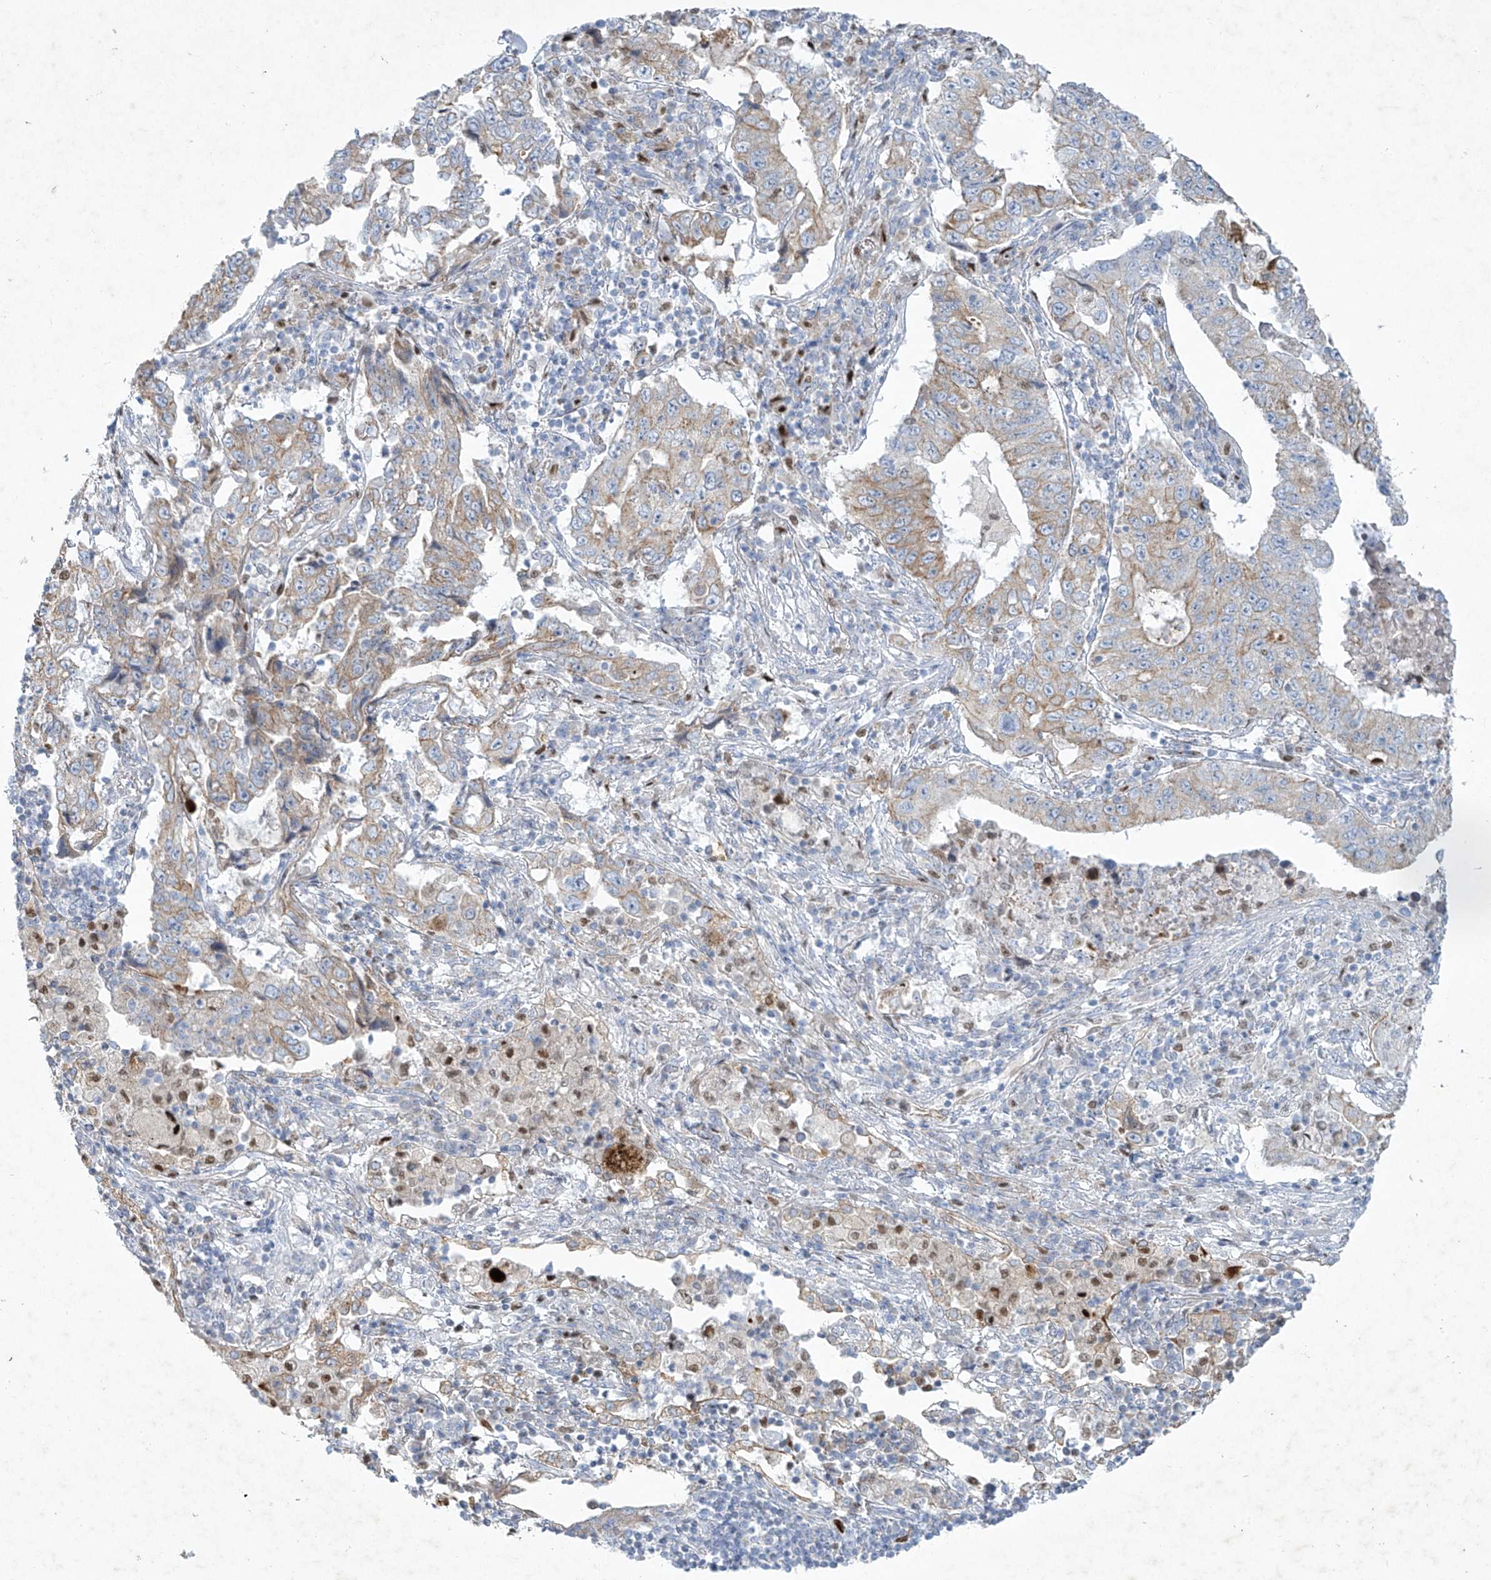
{"staining": {"intensity": "weak", "quantity": ">75%", "location": "cytoplasmic/membranous"}, "tissue": "lung cancer", "cell_type": "Tumor cells", "image_type": "cancer", "snomed": [{"axis": "morphology", "description": "Adenocarcinoma, NOS"}, {"axis": "topography", "description": "Lung"}], "caption": "Immunohistochemistry micrograph of neoplastic tissue: human adenocarcinoma (lung) stained using IHC shows low levels of weak protein expression localized specifically in the cytoplasmic/membranous of tumor cells, appearing as a cytoplasmic/membranous brown color.", "gene": "TUBE1", "patient": {"sex": "female", "age": 51}}